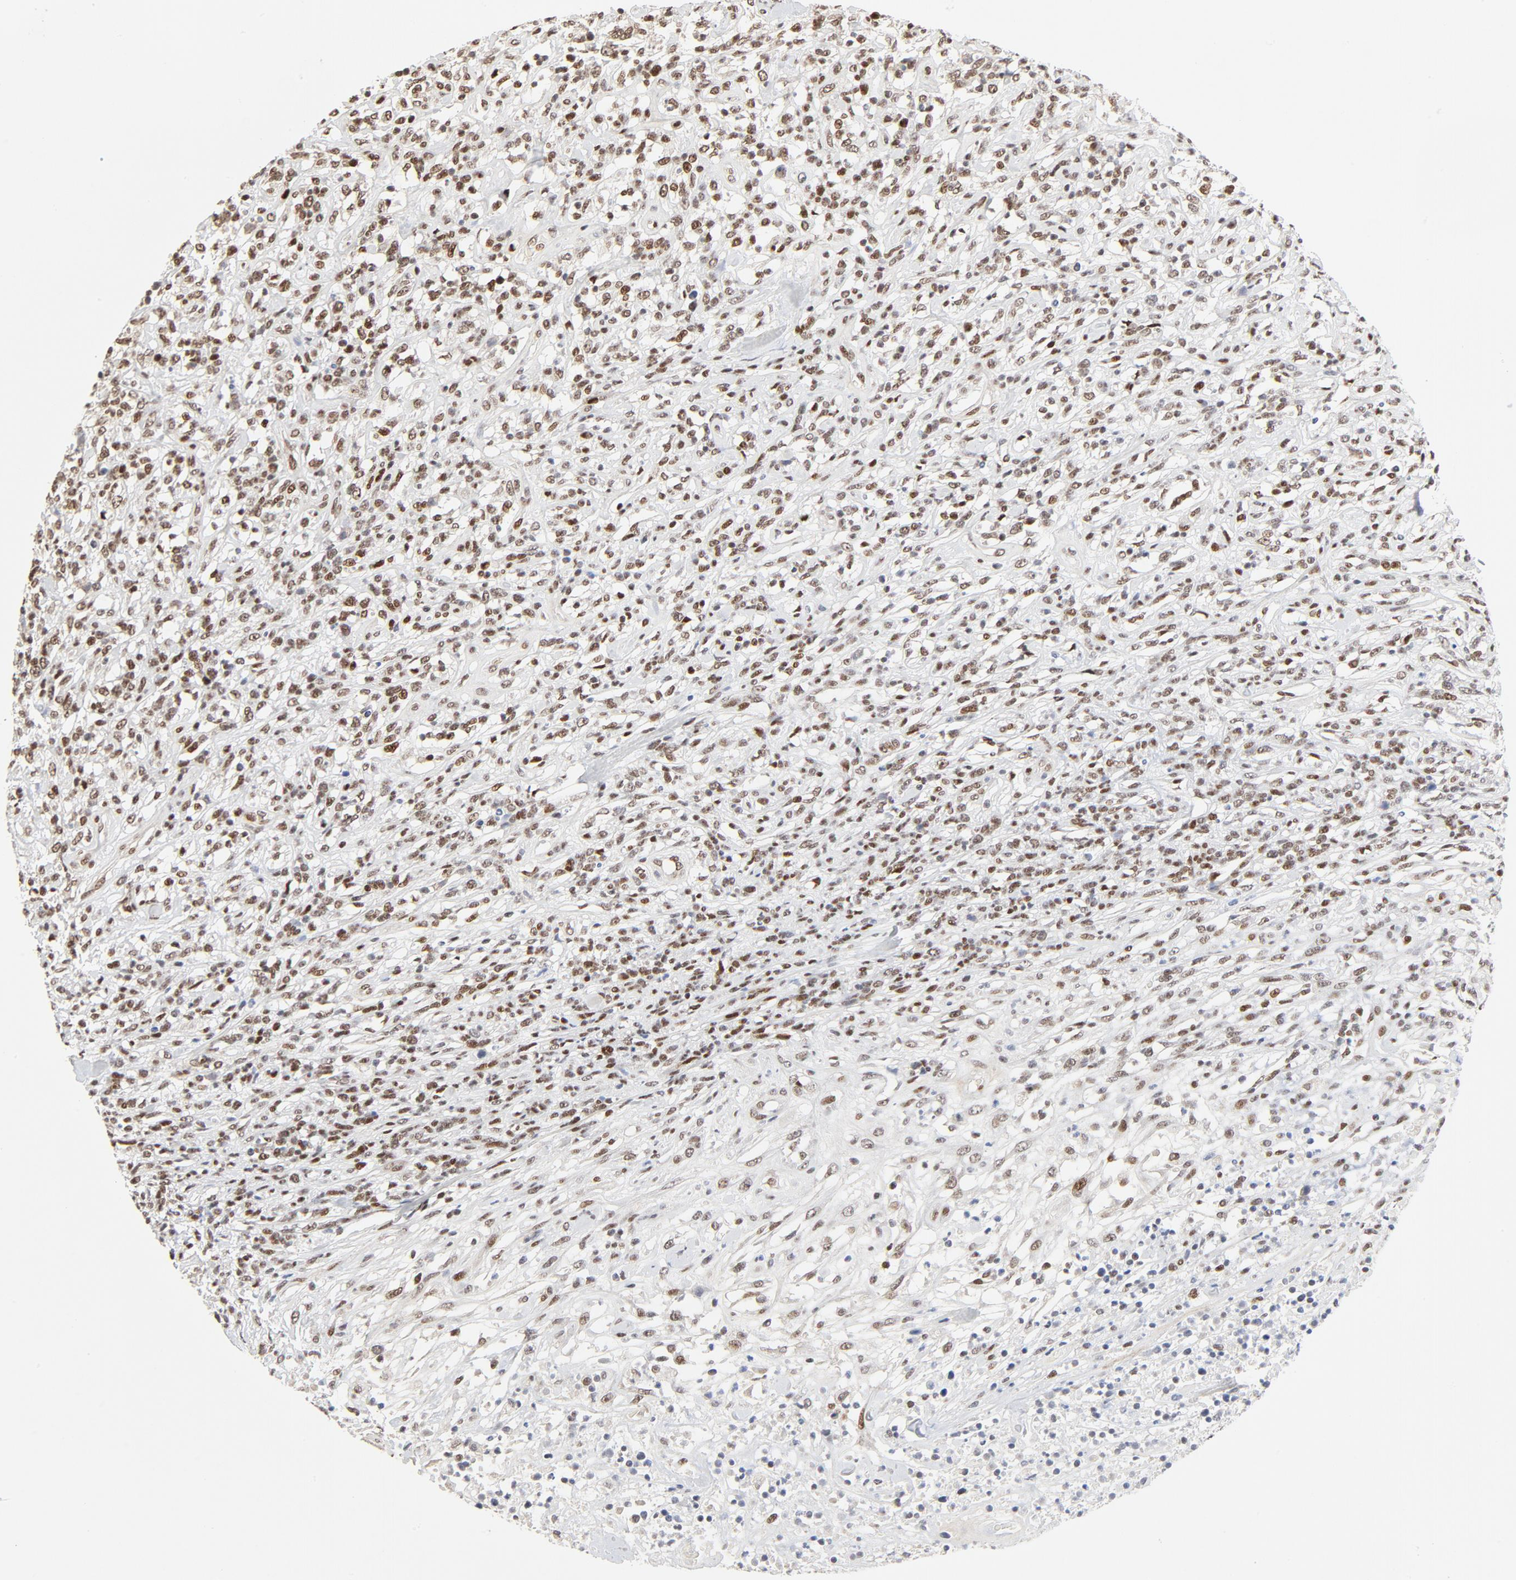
{"staining": {"intensity": "moderate", "quantity": ">75%", "location": "nuclear"}, "tissue": "lymphoma", "cell_type": "Tumor cells", "image_type": "cancer", "snomed": [{"axis": "morphology", "description": "Malignant lymphoma, non-Hodgkin's type, High grade"}, {"axis": "topography", "description": "Lymph node"}], "caption": "Protein analysis of lymphoma tissue demonstrates moderate nuclear staining in about >75% of tumor cells. (DAB (3,3'-diaminobenzidine) IHC, brown staining for protein, blue staining for nuclei).", "gene": "GTF2I", "patient": {"sex": "female", "age": 73}}